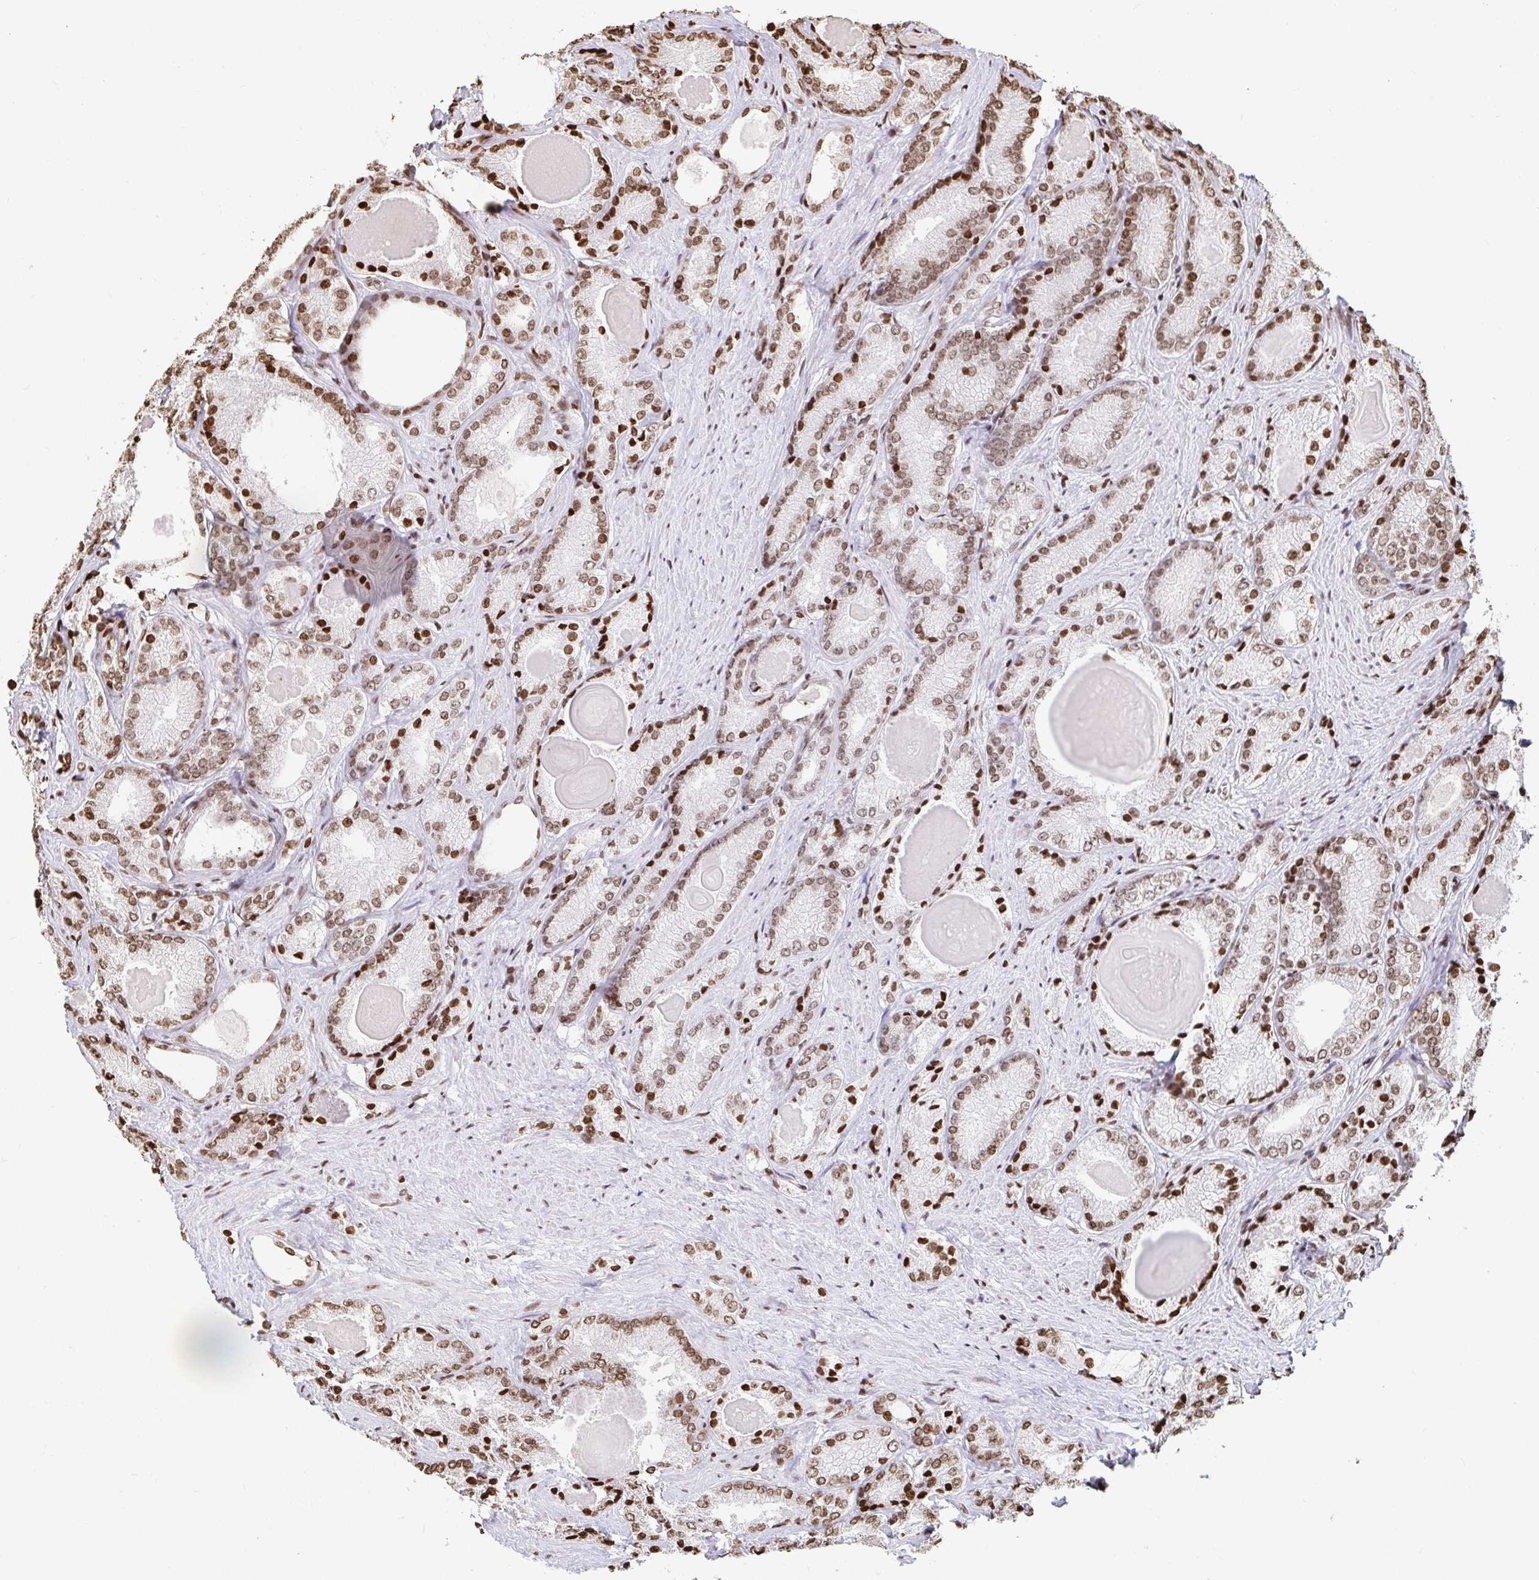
{"staining": {"intensity": "moderate", "quantity": ">75%", "location": "nuclear"}, "tissue": "prostate cancer", "cell_type": "Tumor cells", "image_type": "cancer", "snomed": [{"axis": "morphology", "description": "Adenocarcinoma, NOS"}, {"axis": "morphology", "description": "Adenocarcinoma, Low grade"}, {"axis": "topography", "description": "Prostate"}], "caption": "The histopathology image shows a brown stain indicating the presence of a protein in the nuclear of tumor cells in adenocarcinoma (prostate).", "gene": "H2BC5", "patient": {"sex": "male", "age": 68}}